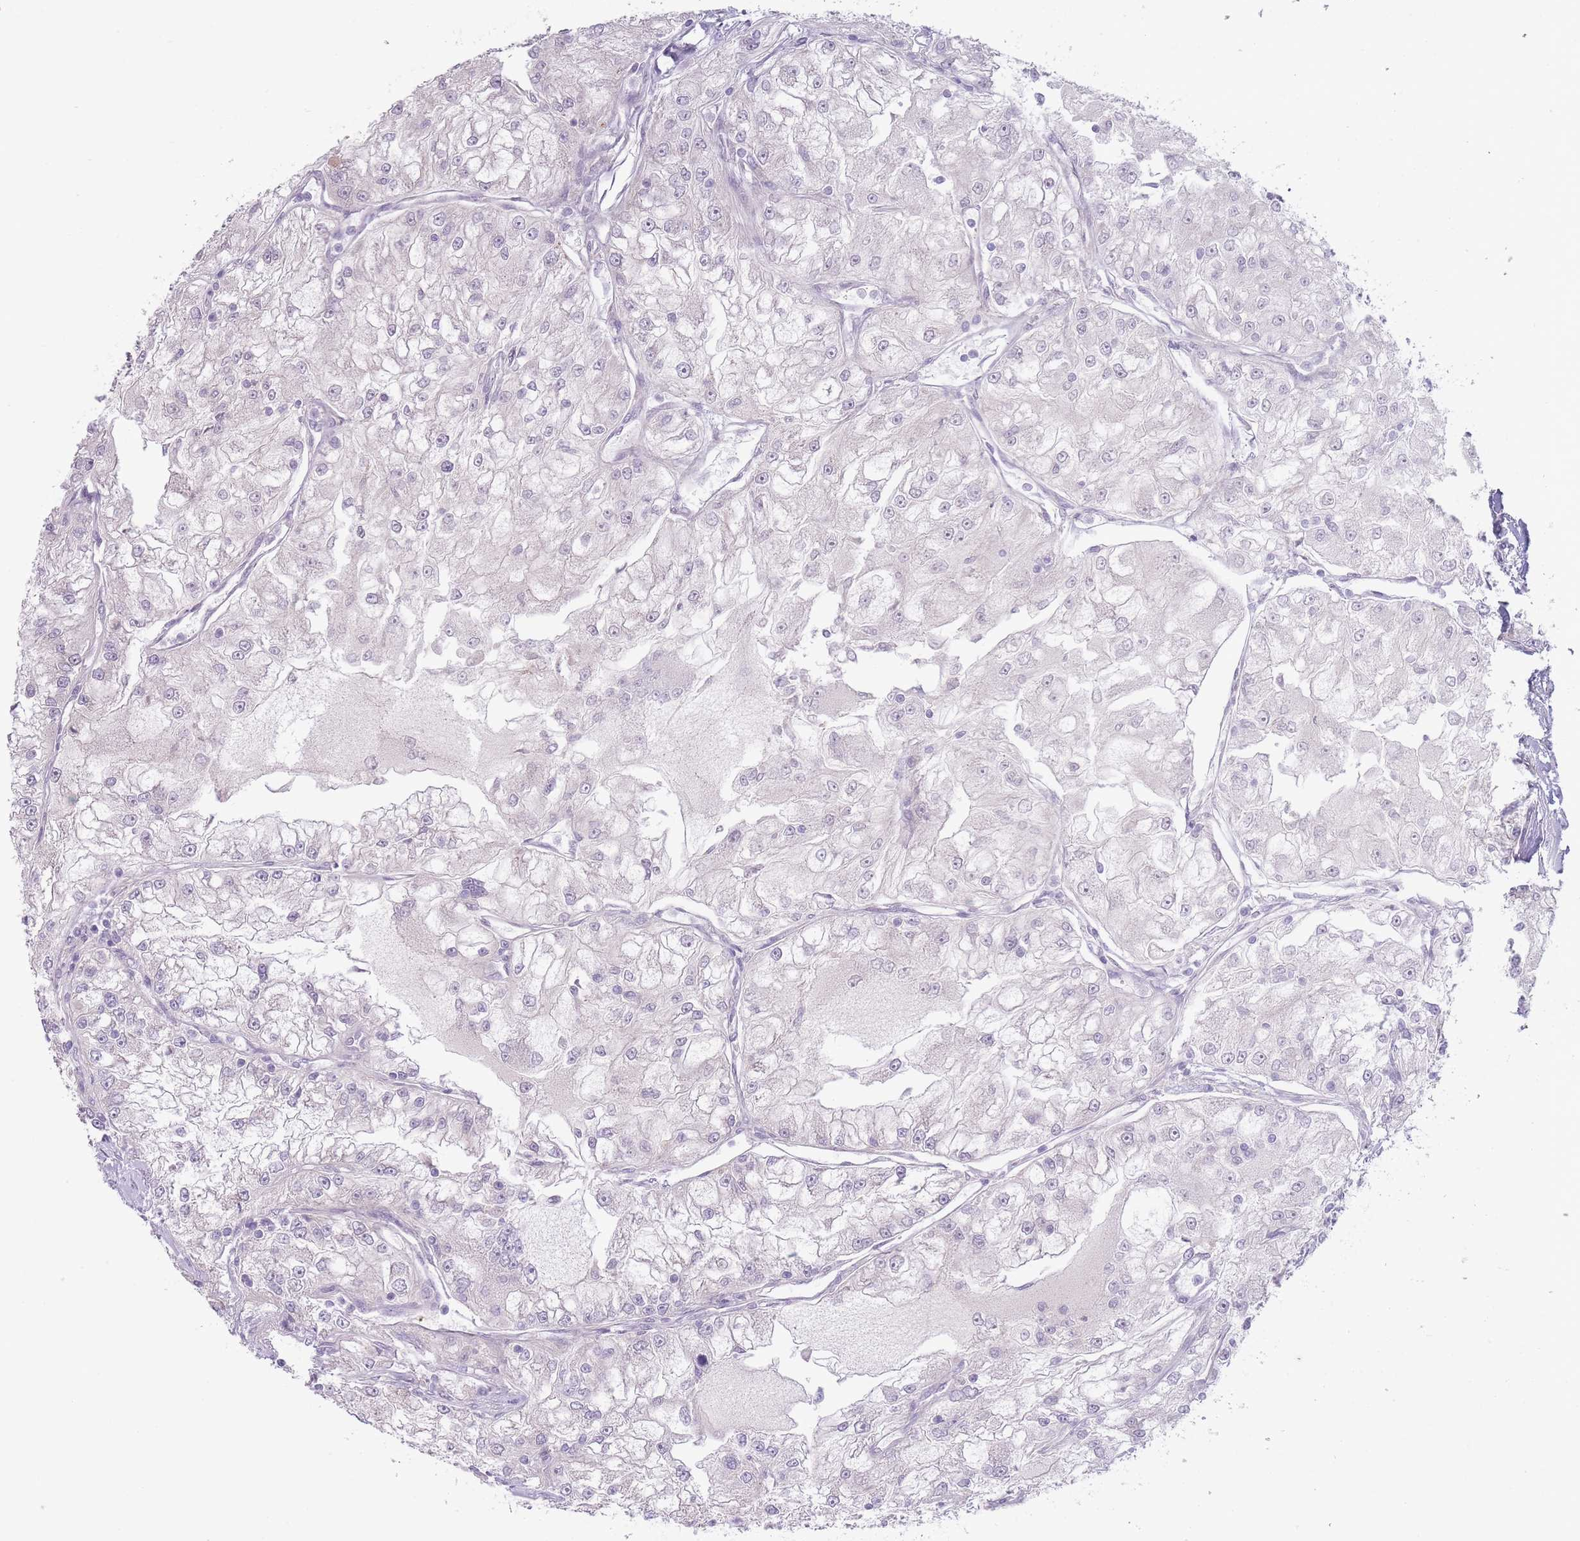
{"staining": {"intensity": "negative", "quantity": "none", "location": "none"}, "tissue": "renal cancer", "cell_type": "Tumor cells", "image_type": "cancer", "snomed": [{"axis": "morphology", "description": "Adenocarcinoma, NOS"}, {"axis": "topography", "description": "Kidney"}], "caption": "This is a micrograph of IHC staining of renal cancer, which shows no positivity in tumor cells.", "gene": "ARPIN", "patient": {"sex": "female", "age": 72}}